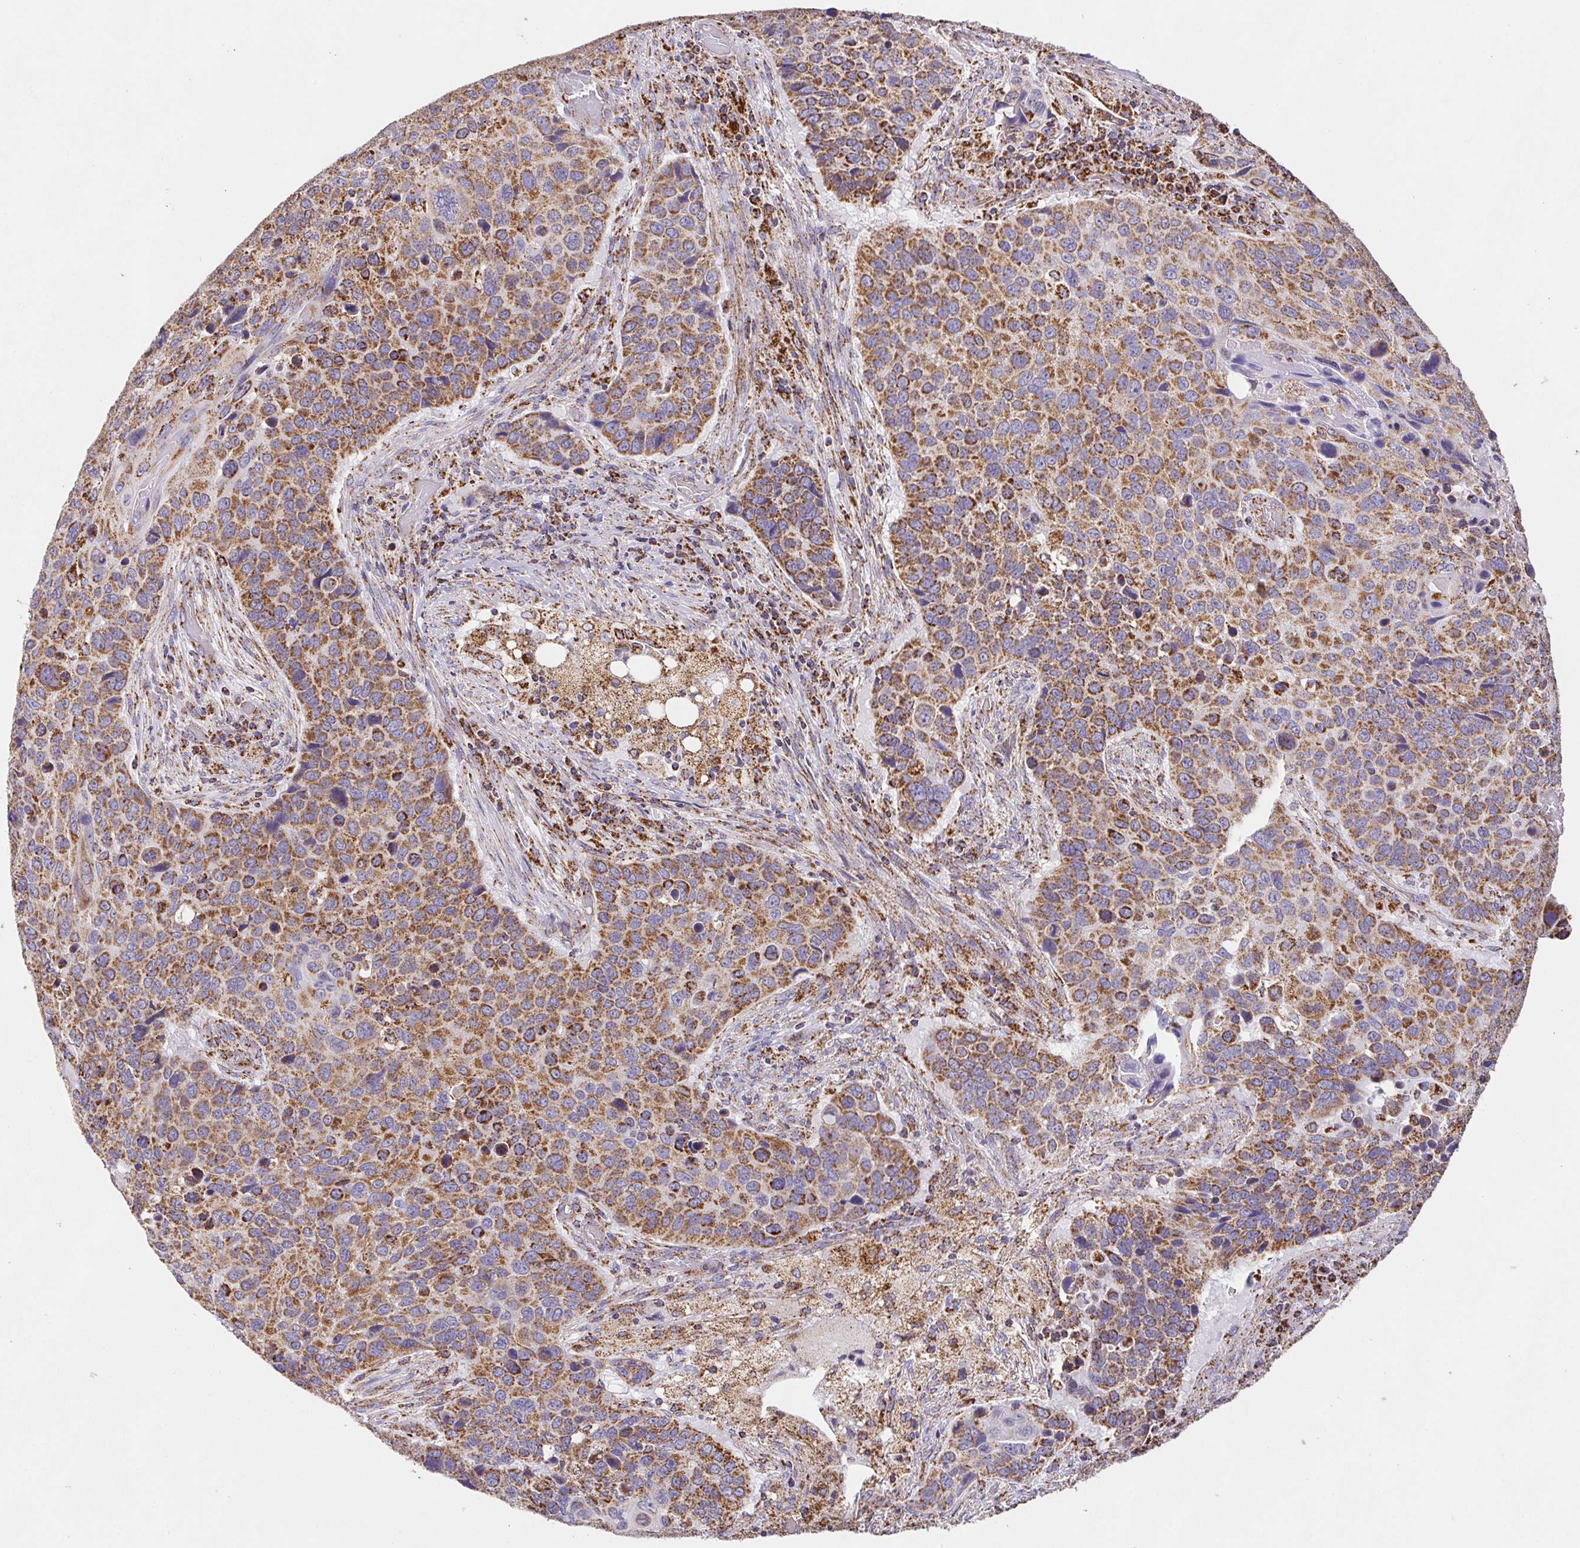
{"staining": {"intensity": "moderate", "quantity": ">75%", "location": "cytoplasmic/membranous"}, "tissue": "lung cancer", "cell_type": "Tumor cells", "image_type": "cancer", "snomed": [{"axis": "morphology", "description": "Squamous cell carcinoma, NOS"}, {"axis": "topography", "description": "Lung"}], "caption": "Brown immunohistochemical staining in lung cancer shows moderate cytoplasmic/membranous expression in about >75% of tumor cells. (Brightfield microscopy of DAB IHC at high magnification).", "gene": "NIPSNAP2", "patient": {"sex": "male", "age": 68}}